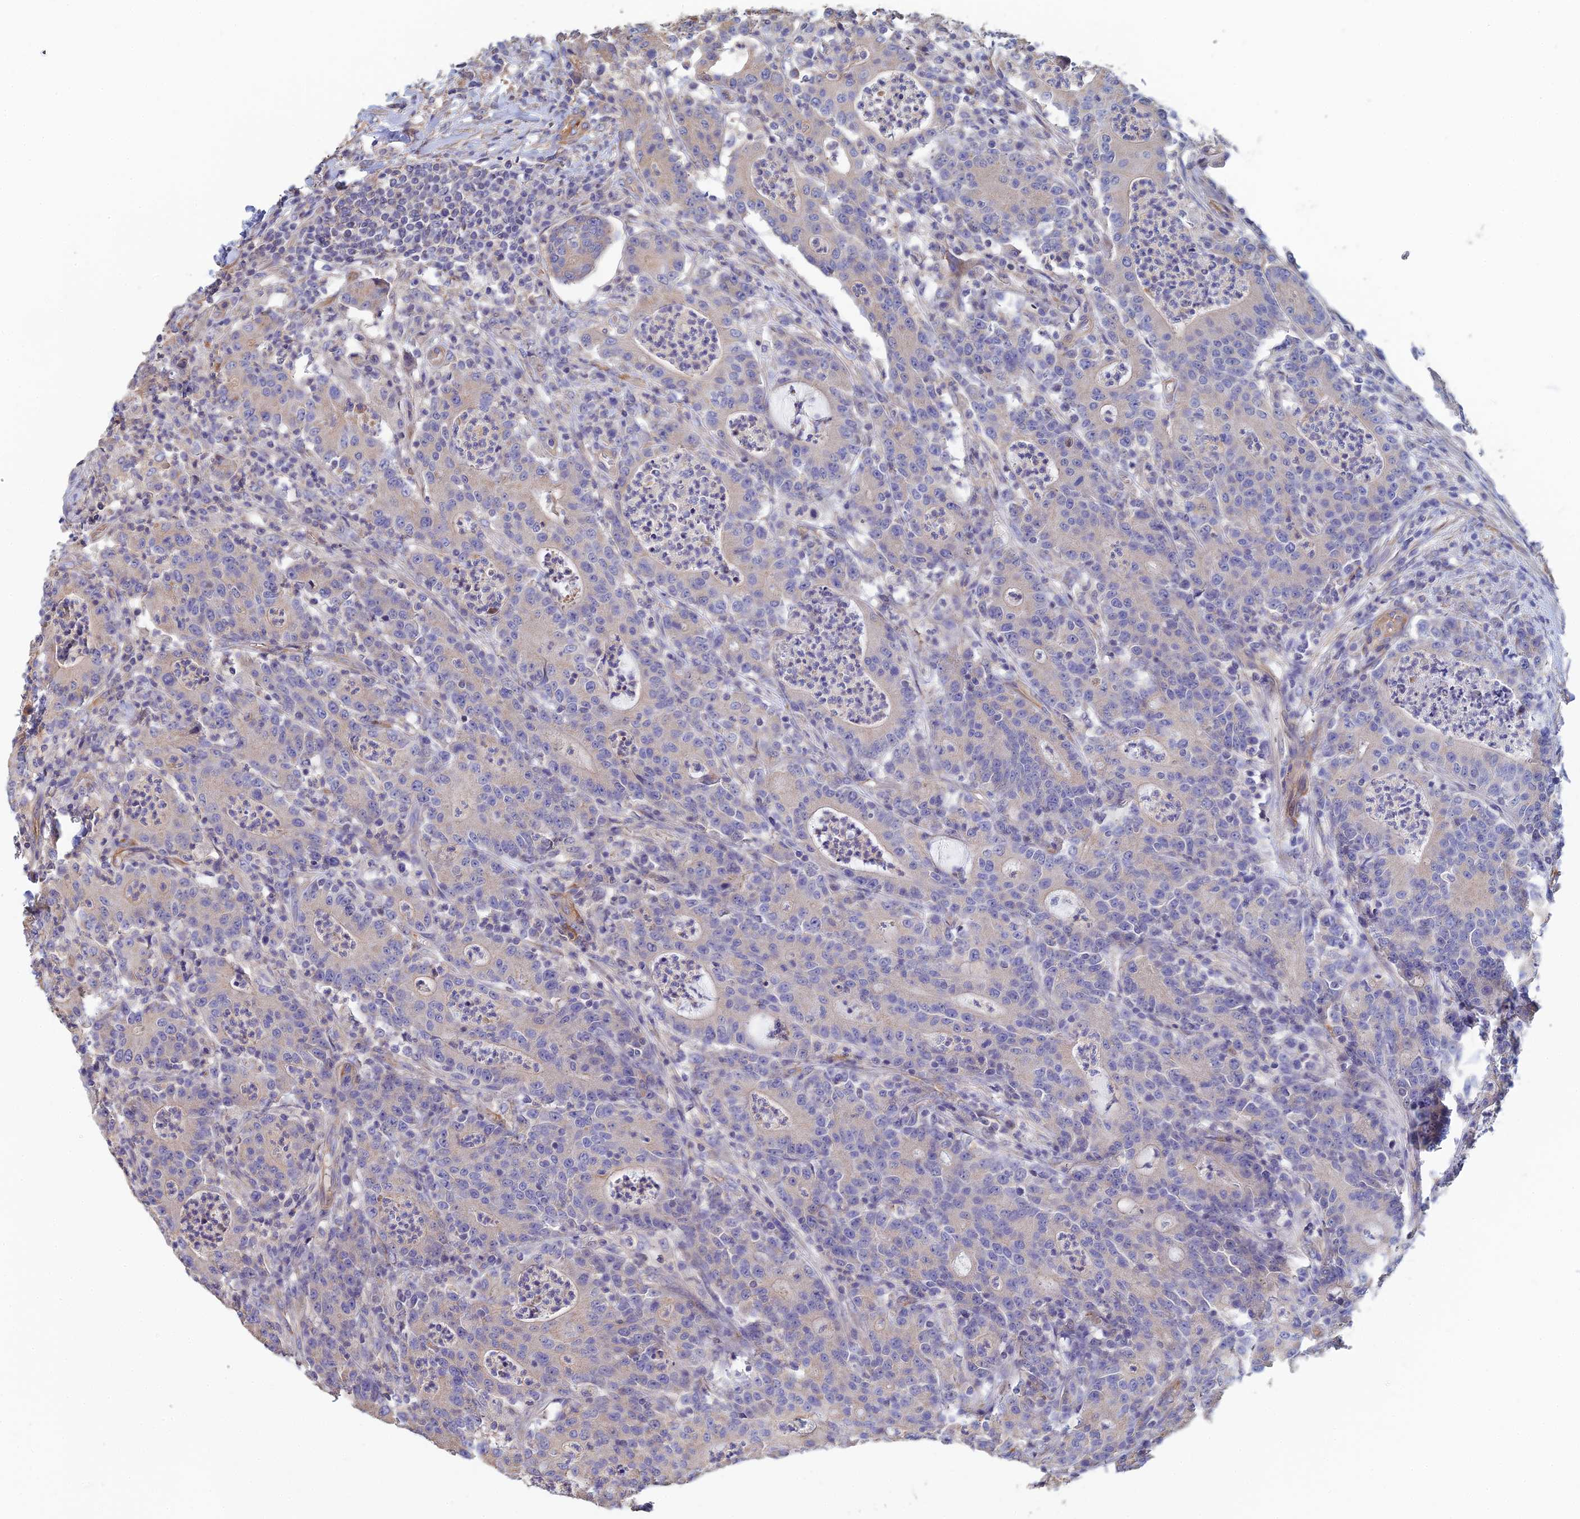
{"staining": {"intensity": "negative", "quantity": "none", "location": "none"}, "tissue": "colorectal cancer", "cell_type": "Tumor cells", "image_type": "cancer", "snomed": [{"axis": "morphology", "description": "Adenocarcinoma, NOS"}, {"axis": "topography", "description": "Colon"}], "caption": "IHC of human colorectal cancer (adenocarcinoma) demonstrates no staining in tumor cells.", "gene": "PCDHA5", "patient": {"sex": "male", "age": 83}}